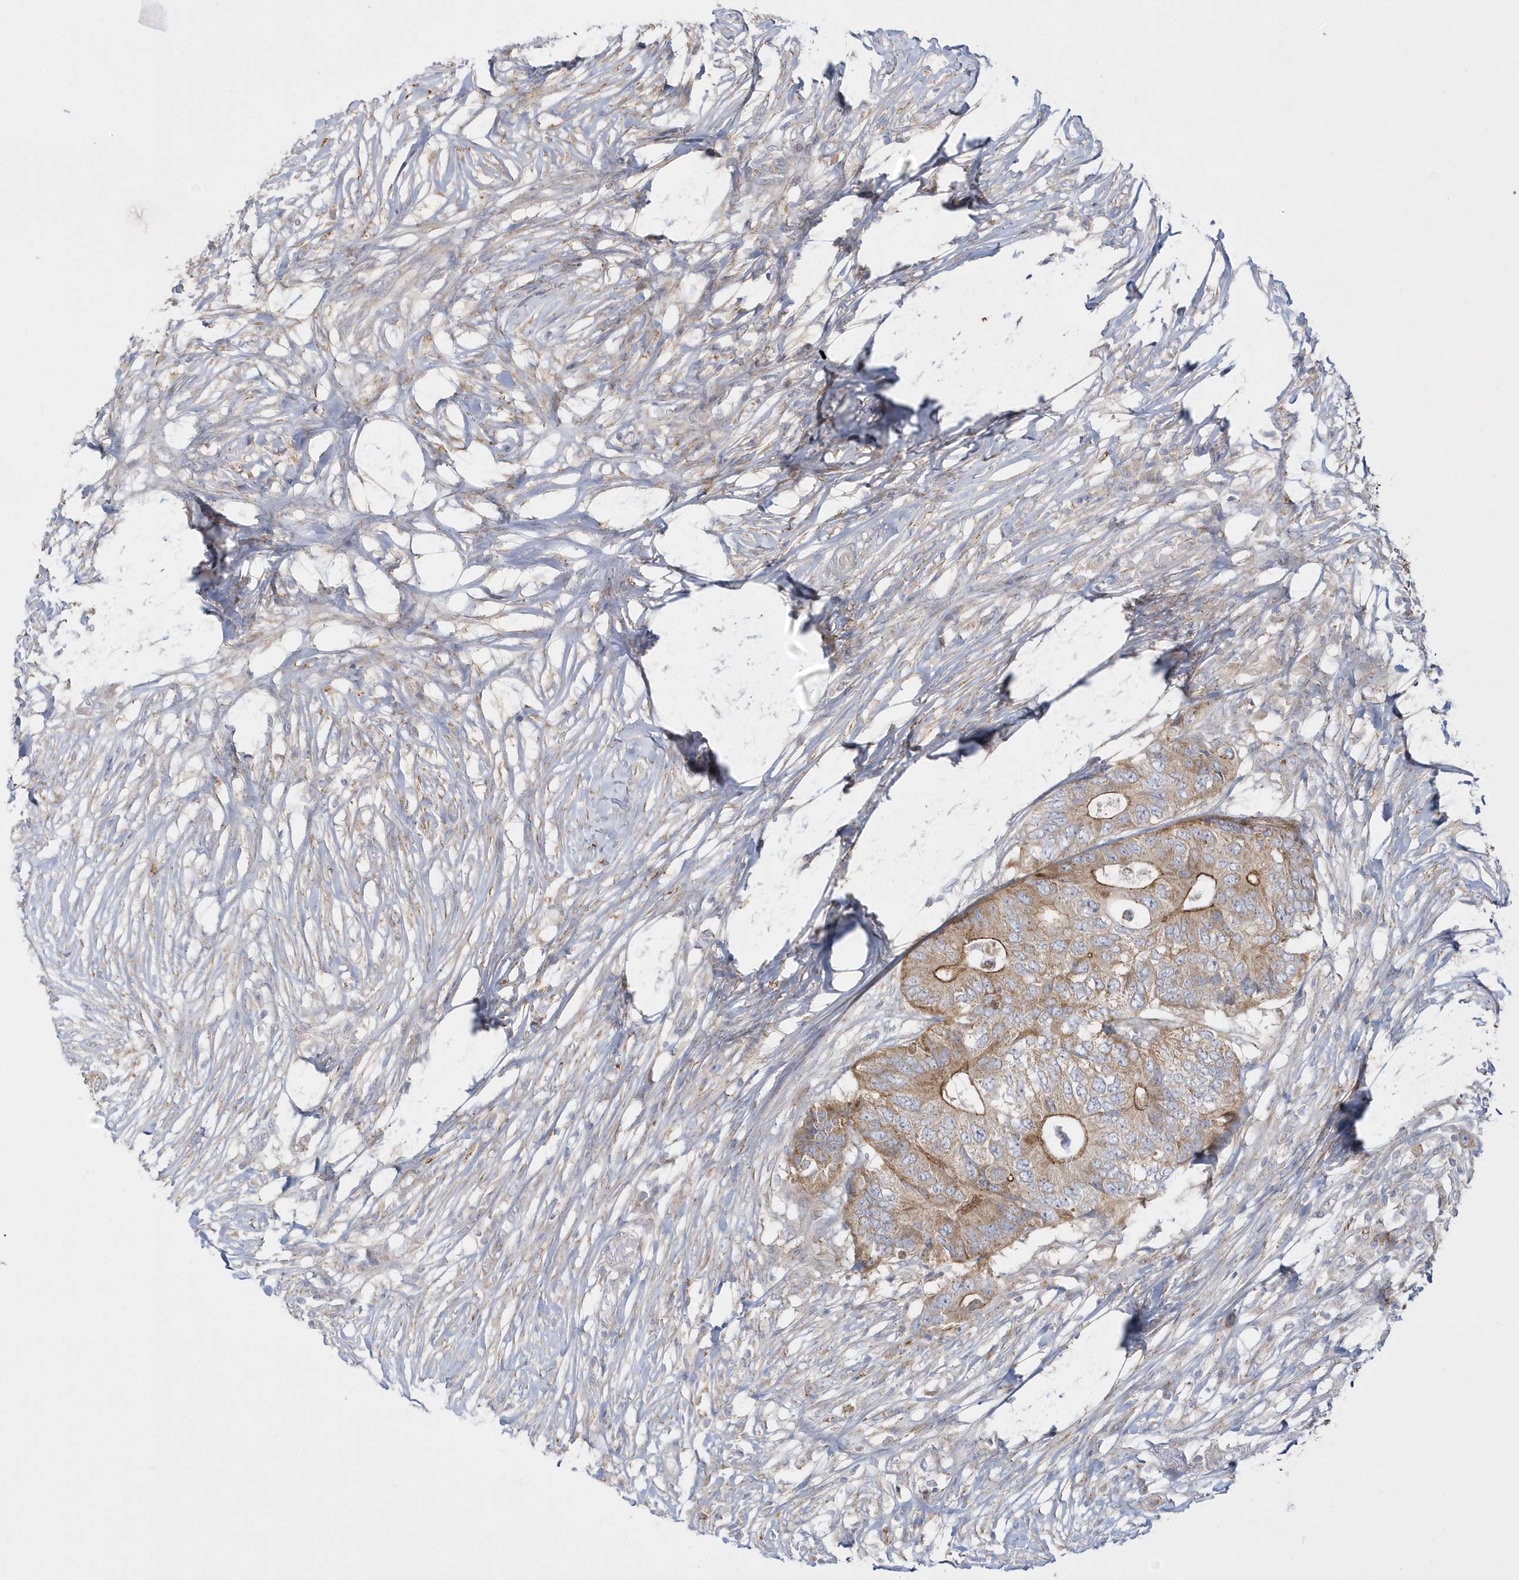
{"staining": {"intensity": "moderate", "quantity": ">75%", "location": "cytoplasmic/membranous"}, "tissue": "colorectal cancer", "cell_type": "Tumor cells", "image_type": "cancer", "snomed": [{"axis": "morphology", "description": "Adenocarcinoma, NOS"}, {"axis": "topography", "description": "Colon"}], "caption": "Adenocarcinoma (colorectal) stained with a protein marker exhibits moderate staining in tumor cells.", "gene": "DNAJC18", "patient": {"sex": "male", "age": 71}}